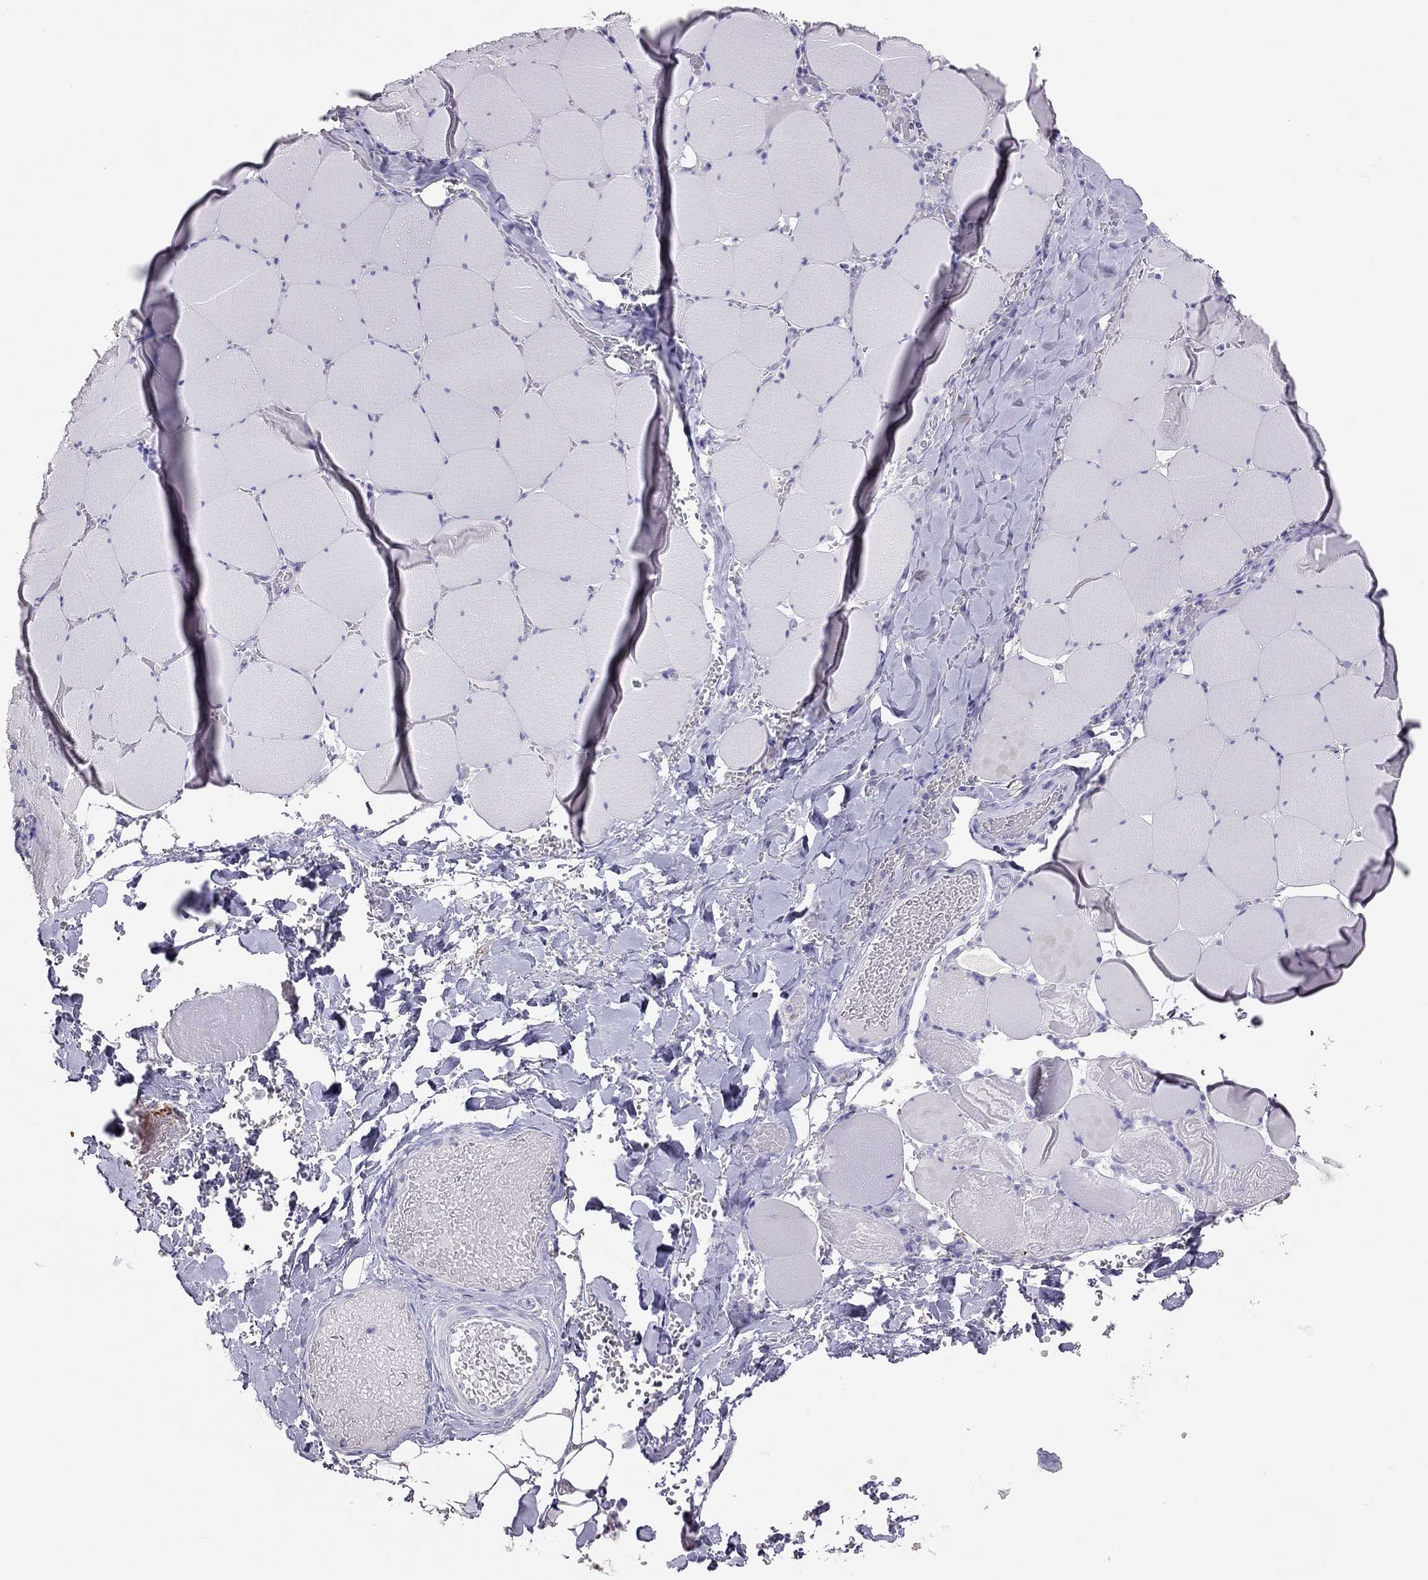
{"staining": {"intensity": "negative", "quantity": "none", "location": "none"}, "tissue": "skeletal muscle", "cell_type": "Myocytes", "image_type": "normal", "snomed": [{"axis": "morphology", "description": "Normal tissue, NOS"}, {"axis": "morphology", "description": "Malignant melanoma, Metastatic site"}, {"axis": "topography", "description": "Skeletal muscle"}], "caption": "This histopathology image is of benign skeletal muscle stained with IHC to label a protein in brown with the nuclei are counter-stained blue. There is no staining in myocytes. (DAB (3,3'-diaminobenzidine) immunohistochemistry with hematoxylin counter stain).", "gene": "PHOX2A", "patient": {"sex": "male", "age": 50}}